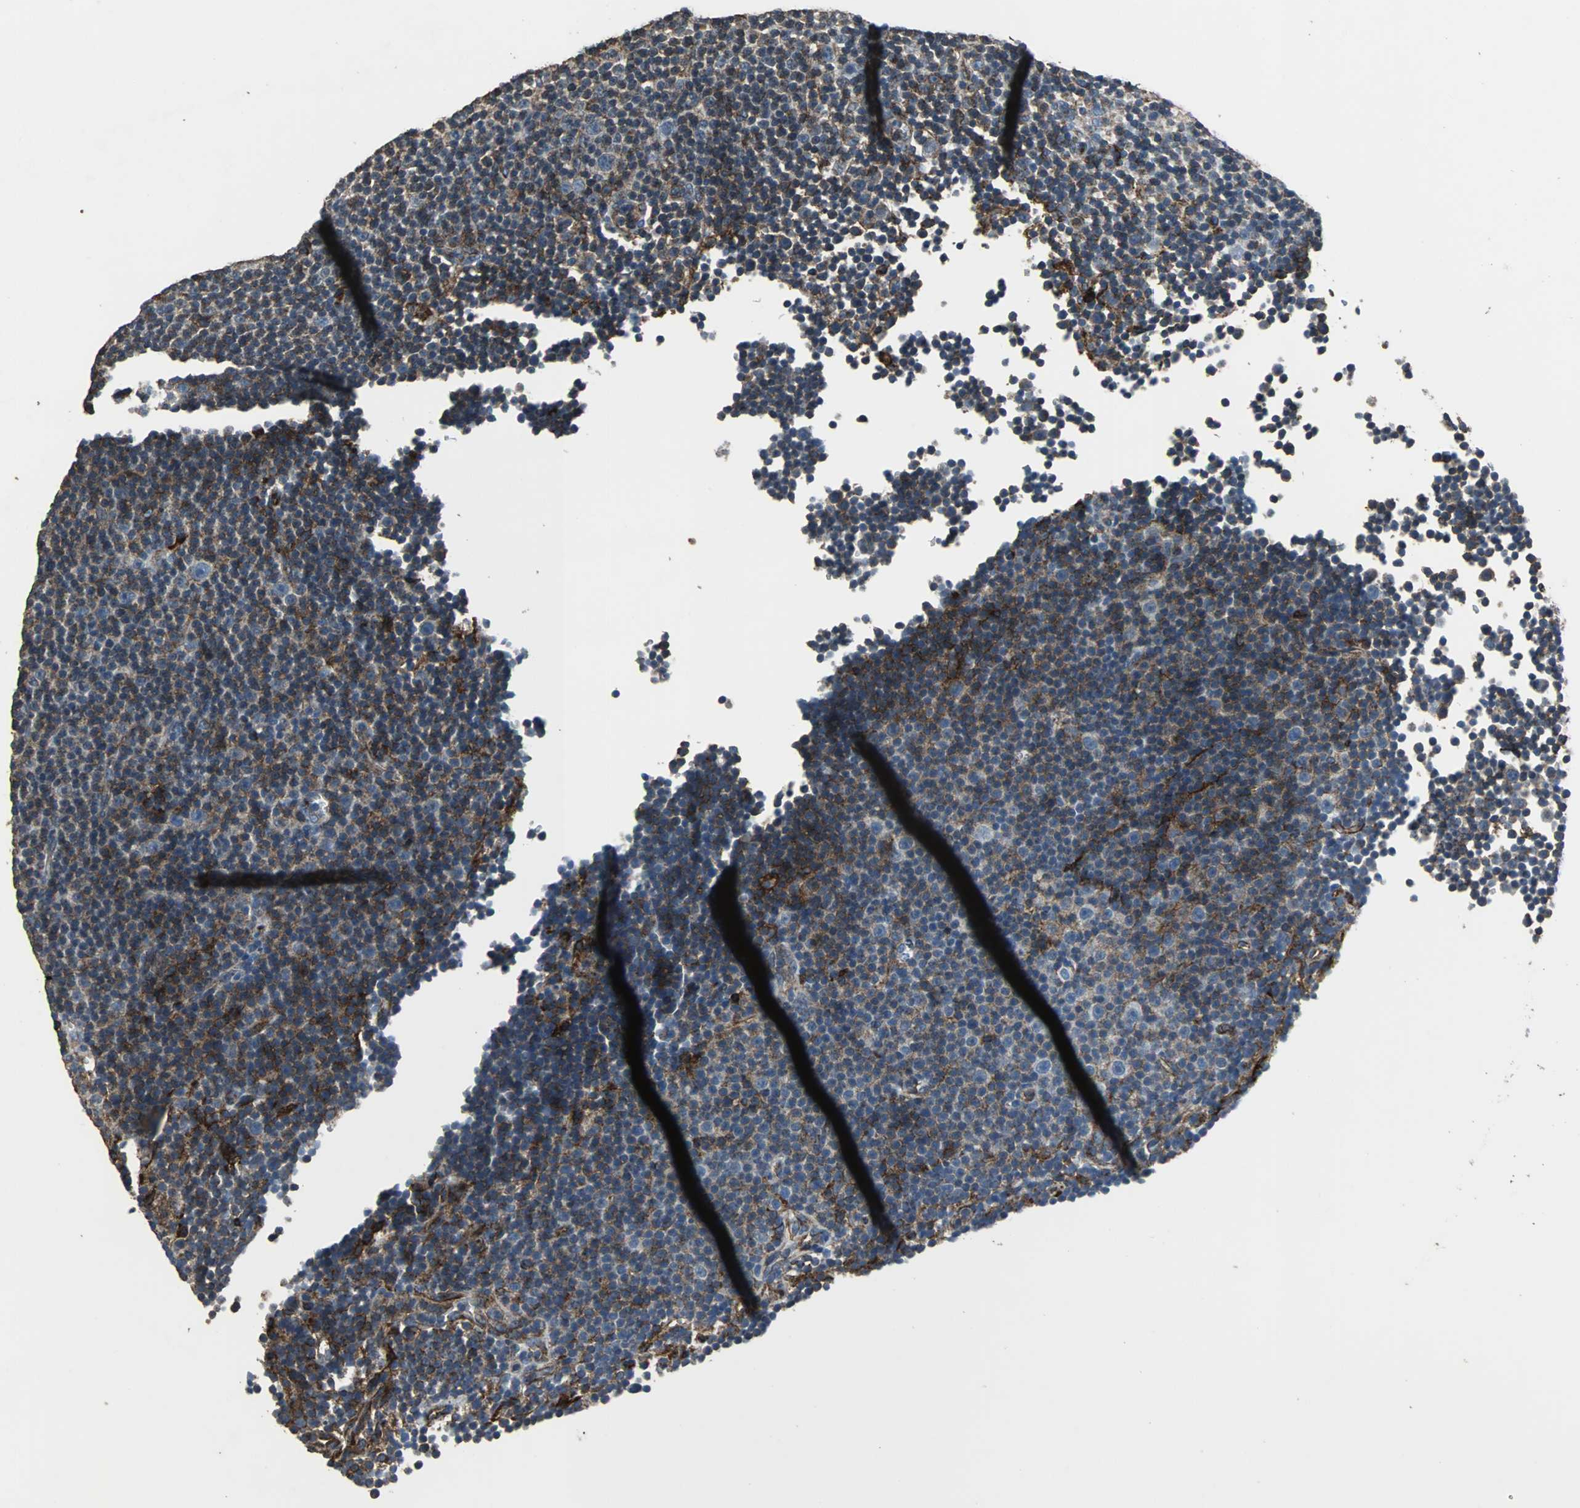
{"staining": {"intensity": "weak", "quantity": "25%-75%", "location": "cytoplasmic/membranous"}, "tissue": "lymphoma", "cell_type": "Tumor cells", "image_type": "cancer", "snomed": [{"axis": "morphology", "description": "Malignant lymphoma, non-Hodgkin's type, Low grade"}, {"axis": "topography", "description": "Lymph node"}], "caption": "This image reveals IHC staining of lymphoma, with low weak cytoplasmic/membranous staining in approximately 25%-75% of tumor cells.", "gene": "F11R", "patient": {"sex": "female", "age": 67}}